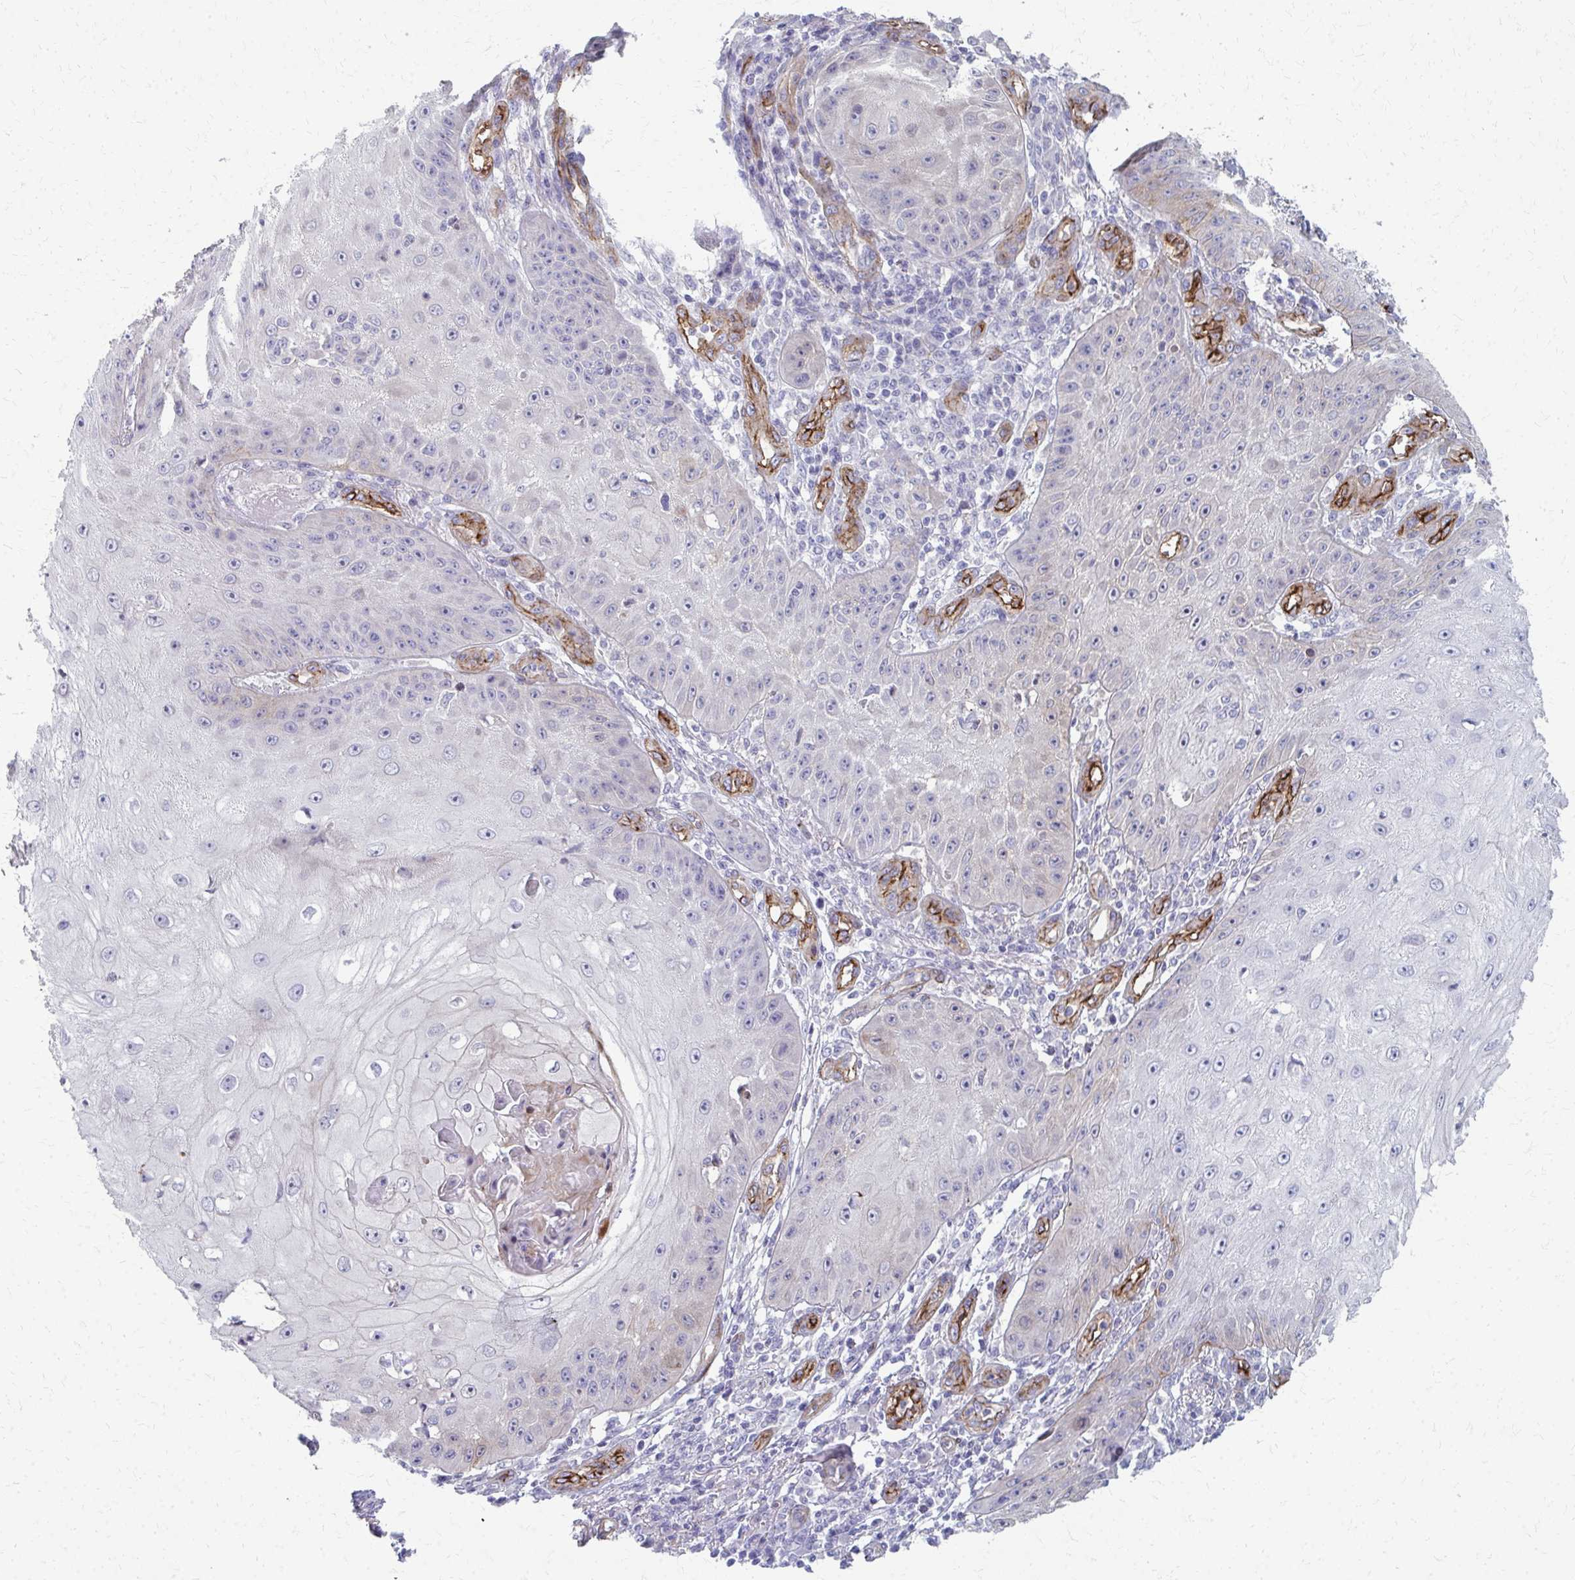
{"staining": {"intensity": "weak", "quantity": "<25%", "location": "cytoplasmic/membranous"}, "tissue": "skin cancer", "cell_type": "Tumor cells", "image_type": "cancer", "snomed": [{"axis": "morphology", "description": "Squamous cell carcinoma, NOS"}, {"axis": "topography", "description": "Skin"}], "caption": "An immunohistochemistry histopathology image of skin cancer is shown. There is no staining in tumor cells of skin cancer.", "gene": "ADIPOQ", "patient": {"sex": "male", "age": 70}}